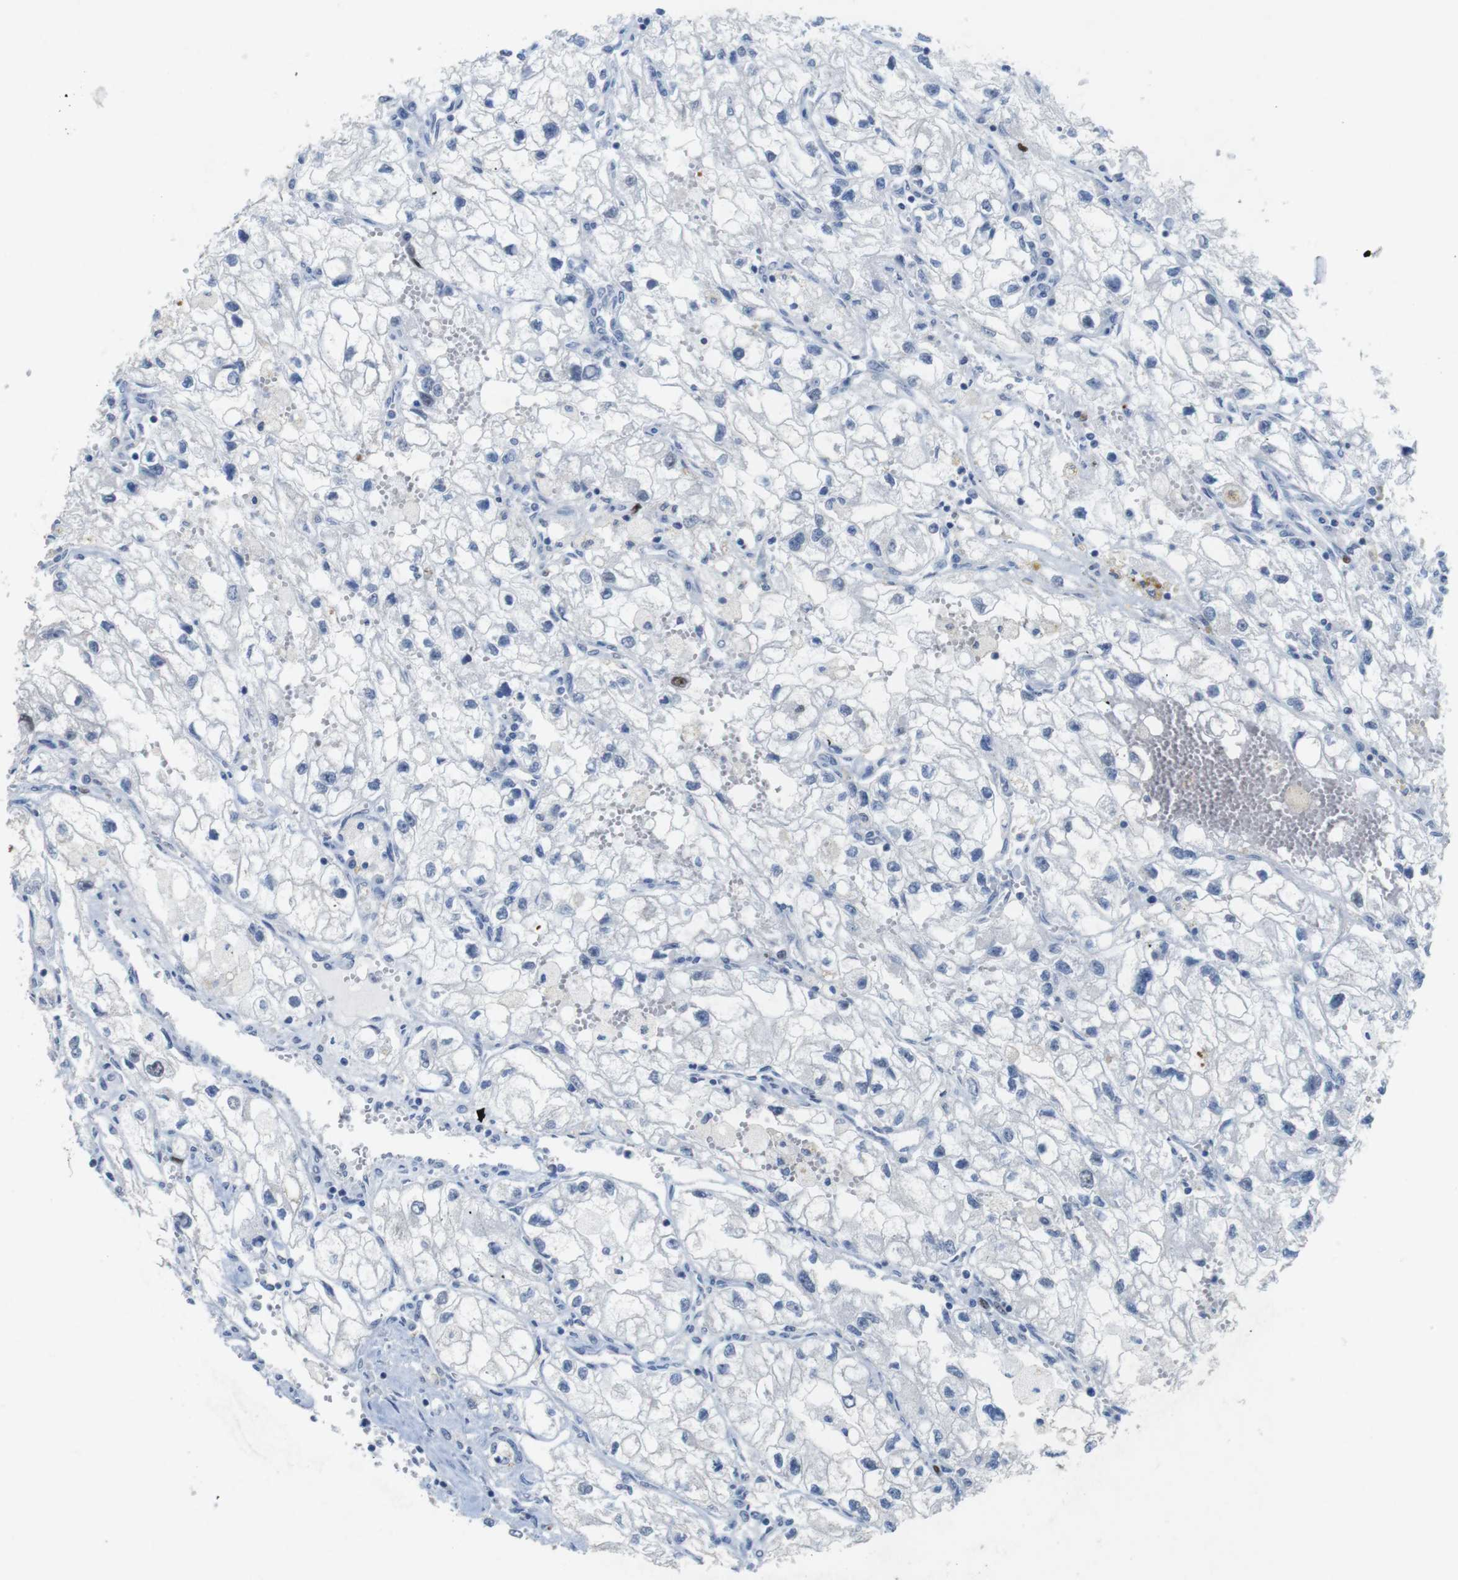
{"staining": {"intensity": "negative", "quantity": "none", "location": "none"}, "tissue": "renal cancer", "cell_type": "Tumor cells", "image_type": "cancer", "snomed": [{"axis": "morphology", "description": "Adenocarcinoma, NOS"}, {"axis": "topography", "description": "Kidney"}], "caption": "High magnification brightfield microscopy of renal cancer stained with DAB (3,3'-diaminobenzidine) (brown) and counterstained with hematoxylin (blue): tumor cells show no significant staining.", "gene": "KPNA2", "patient": {"sex": "female", "age": 70}}